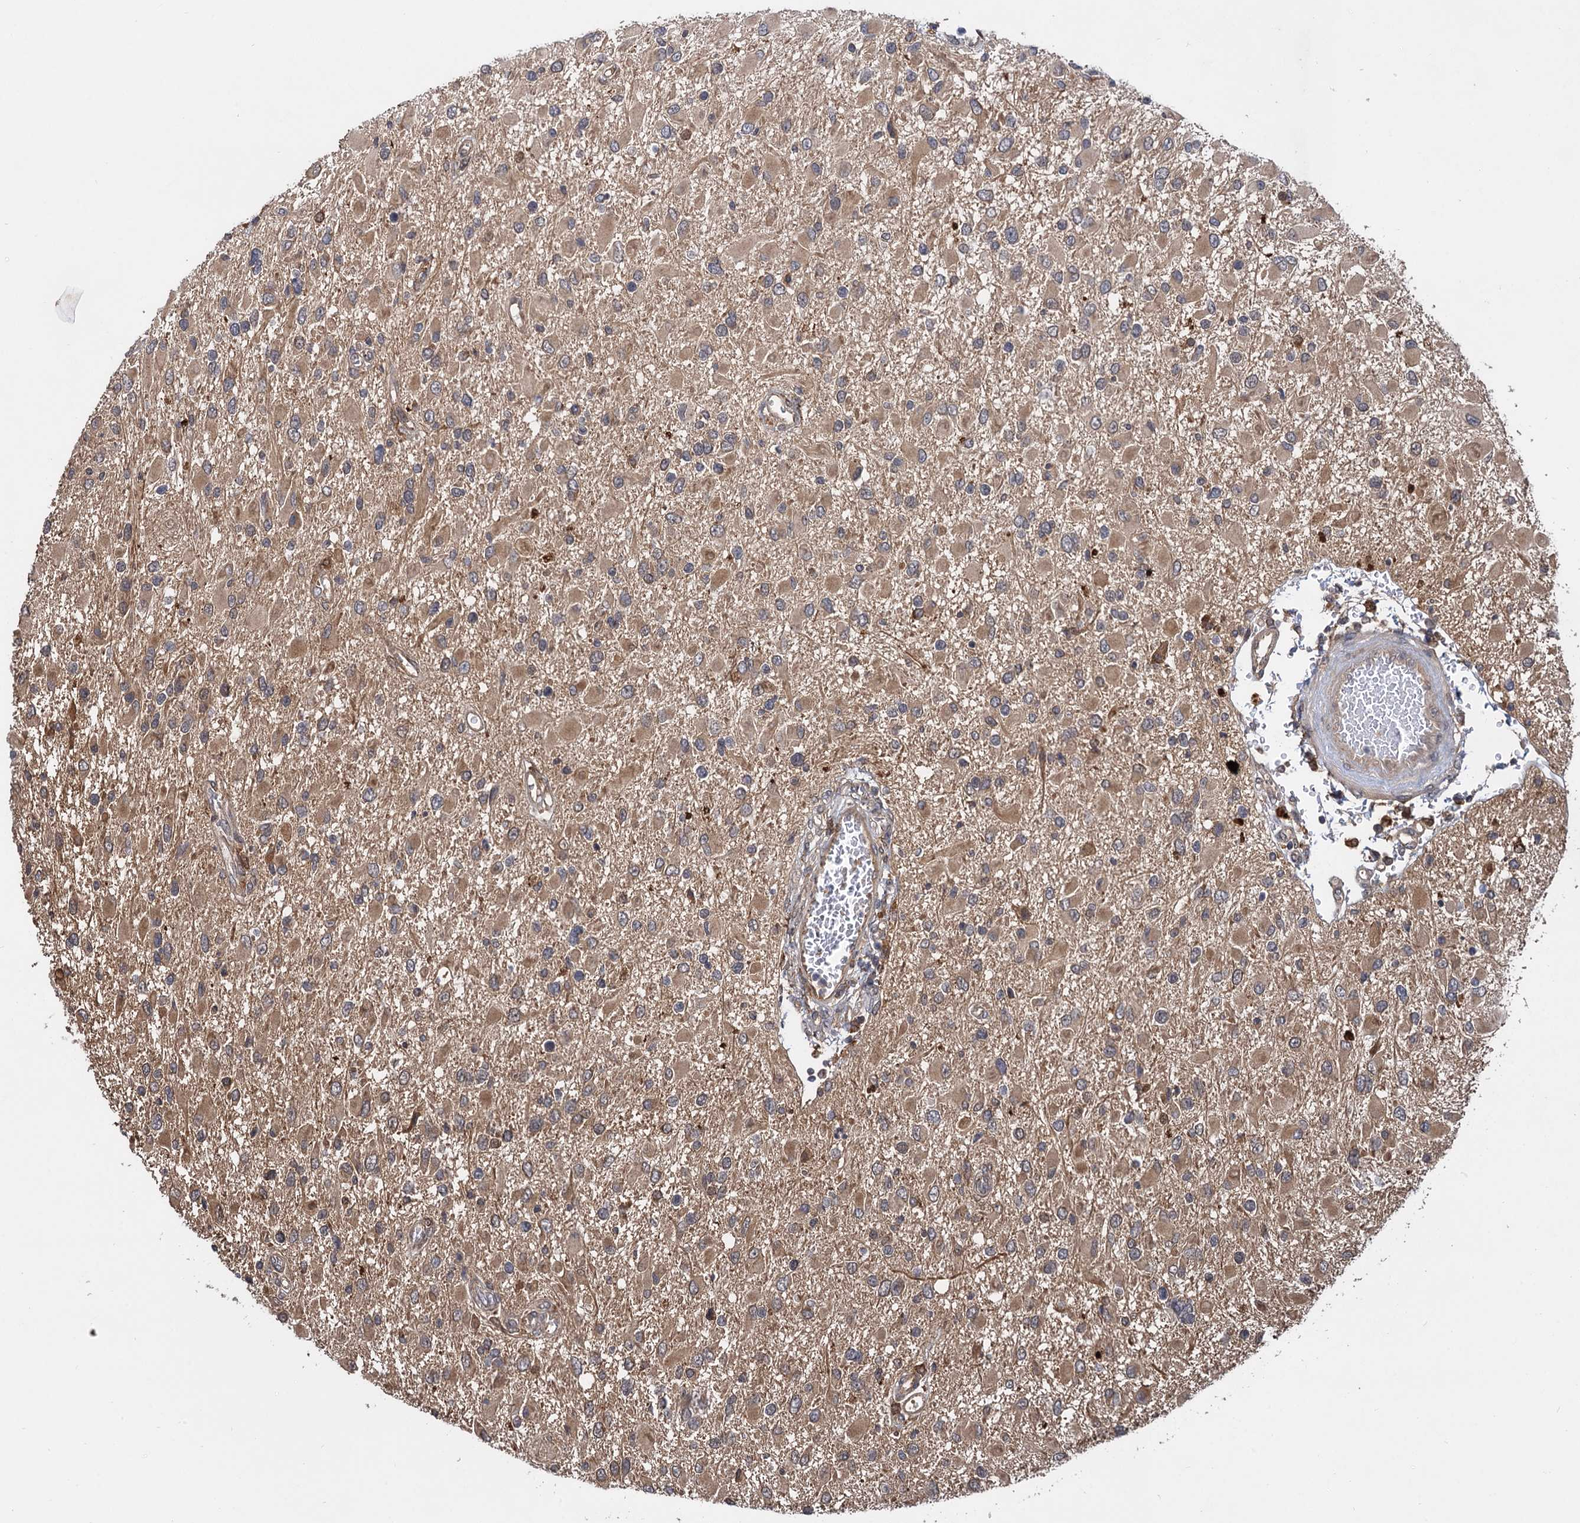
{"staining": {"intensity": "moderate", "quantity": "25%-75%", "location": "cytoplasmic/membranous"}, "tissue": "glioma", "cell_type": "Tumor cells", "image_type": "cancer", "snomed": [{"axis": "morphology", "description": "Glioma, malignant, High grade"}, {"axis": "topography", "description": "Brain"}], "caption": "About 25%-75% of tumor cells in malignant glioma (high-grade) demonstrate moderate cytoplasmic/membranous protein expression as visualized by brown immunohistochemical staining.", "gene": "SELENOP", "patient": {"sex": "male", "age": 53}}